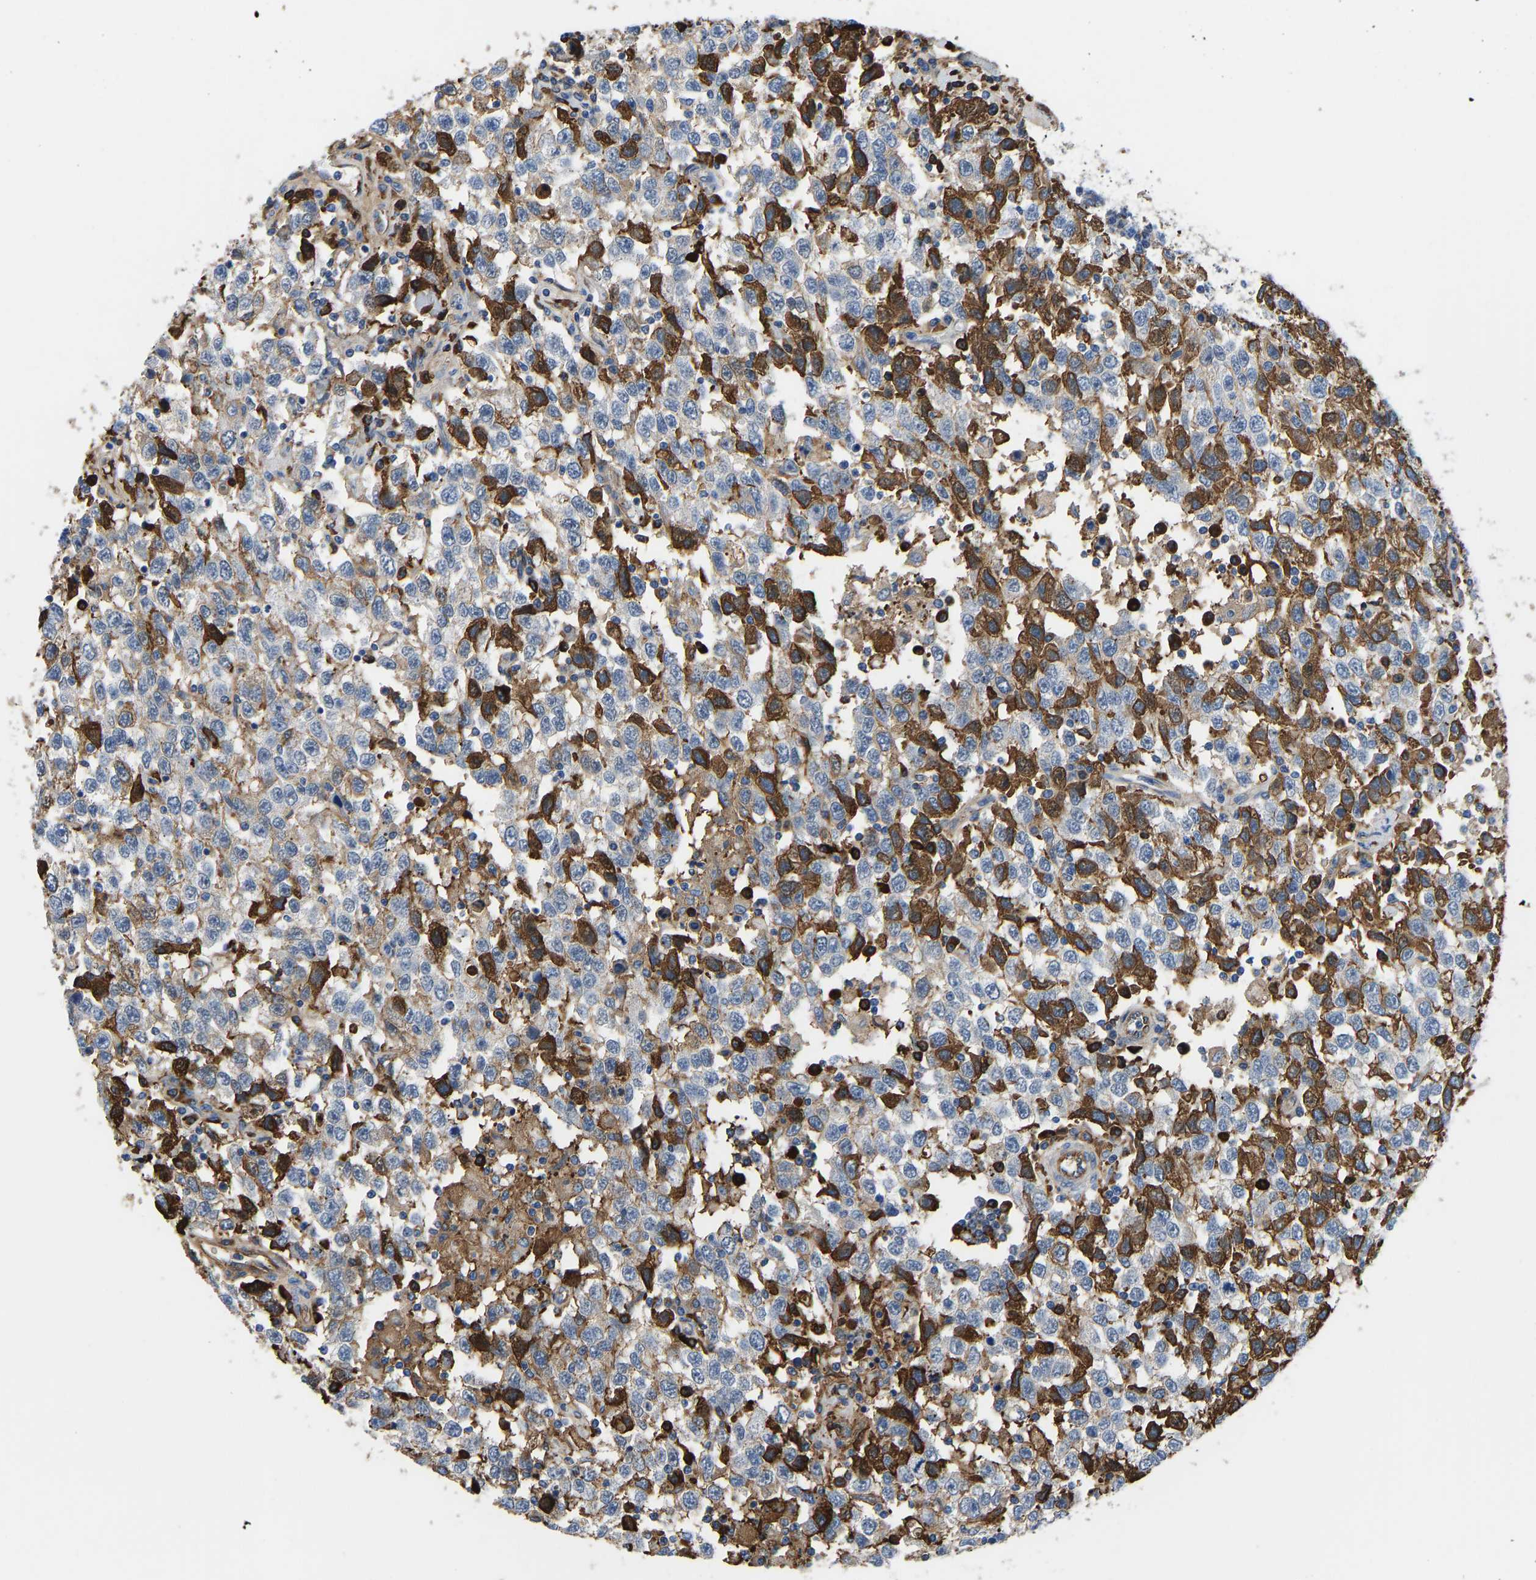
{"staining": {"intensity": "moderate", "quantity": "25%-75%", "location": "cytoplasmic/membranous"}, "tissue": "testis cancer", "cell_type": "Tumor cells", "image_type": "cancer", "snomed": [{"axis": "morphology", "description": "Seminoma, NOS"}, {"axis": "topography", "description": "Testis"}], "caption": "Human testis cancer (seminoma) stained with a brown dye shows moderate cytoplasmic/membranous positive positivity in about 25%-75% of tumor cells.", "gene": "HSPG2", "patient": {"sex": "male", "age": 41}}